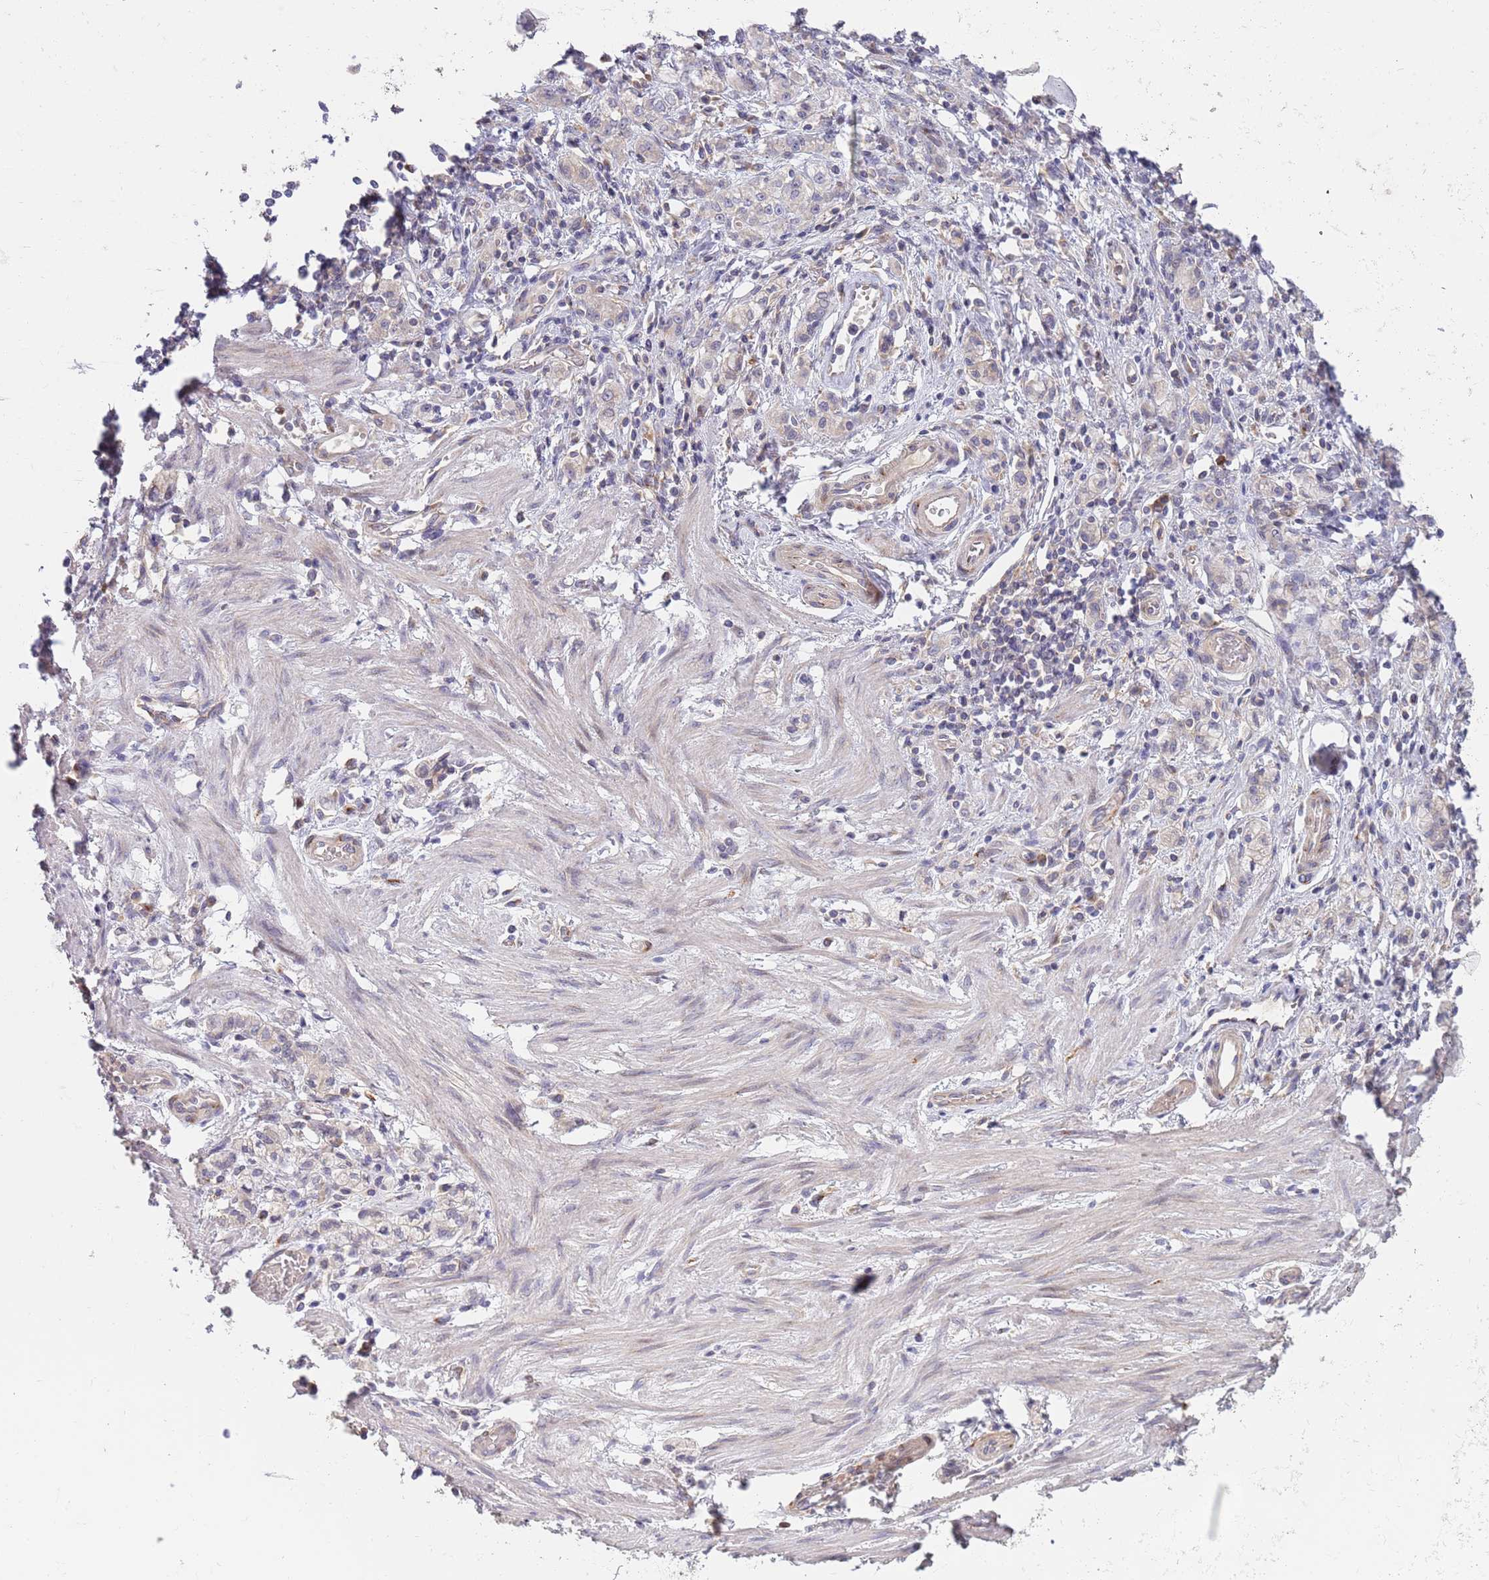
{"staining": {"intensity": "negative", "quantity": "none", "location": "none"}, "tissue": "stomach cancer", "cell_type": "Tumor cells", "image_type": "cancer", "snomed": [{"axis": "morphology", "description": "Adenocarcinoma, NOS"}, {"axis": "topography", "description": "Stomach"}], "caption": "This is an immunohistochemistry photomicrograph of stomach cancer (adenocarcinoma). There is no positivity in tumor cells.", "gene": "BTBD7", "patient": {"sex": "male", "age": 77}}